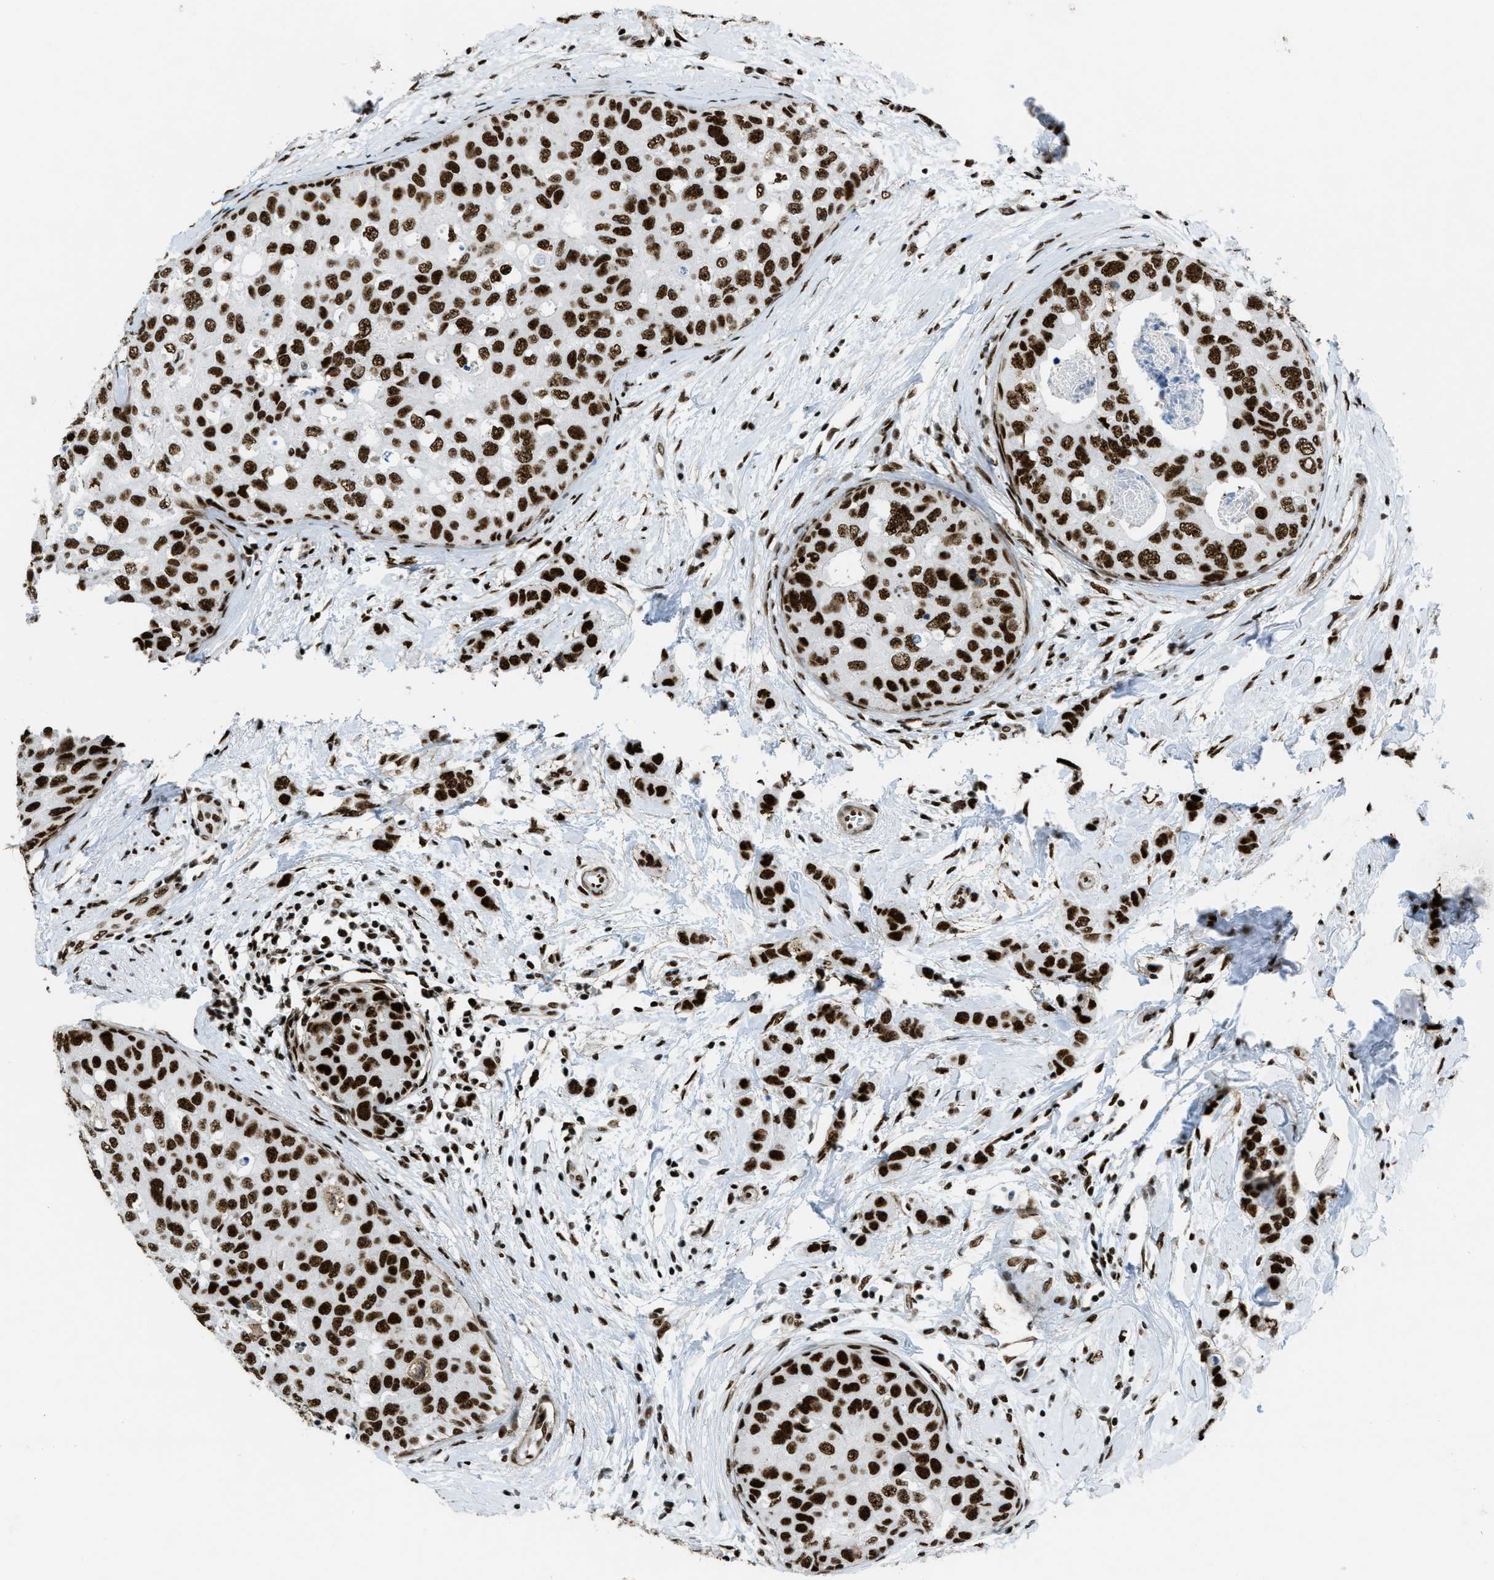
{"staining": {"intensity": "strong", "quantity": ">75%", "location": "nuclear"}, "tissue": "breast cancer", "cell_type": "Tumor cells", "image_type": "cancer", "snomed": [{"axis": "morphology", "description": "Duct carcinoma"}, {"axis": "topography", "description": "Breast"}], "caption": "Protein analysis of intraductal carcinoma (breast) tissue displays strong nuclear staining in approximately >75% of tumor cells. (Brightfield microscopy of DAB IHC at high magnification).", "gene": "ZNF207", "patient": {"sex": "female", "age": 50}}